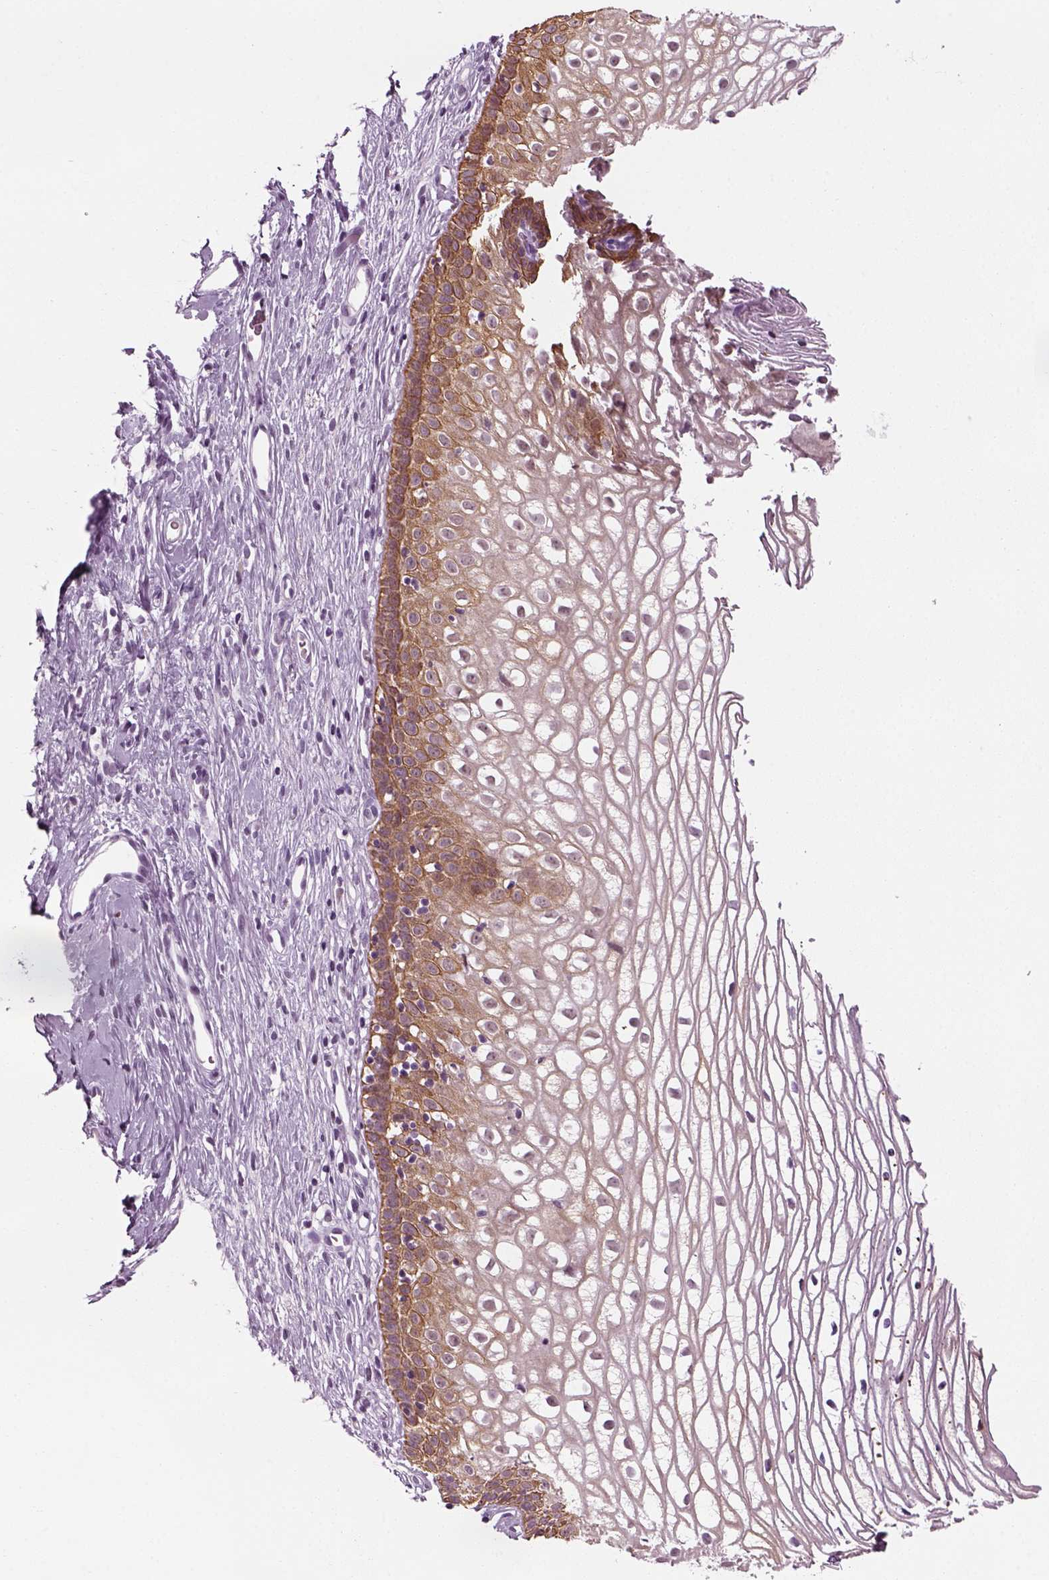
{"staining": {"intensity": "negative", "quantity": "none", "location": "none"}, "tissue": "cervix", "cell_type": "Glandular cells", "image_type": "normal", "snomed": [{"axis": "morphology", "description": "Normal tissue, NOS"}, {"axis": "topography", "description": "Cervix"}], "caption": "Immunohistochemical staining of benign cervix displays no significant staining in glandular cells.", "gene": "KRT75", "patient": {"sex": "female", "age": 40}}